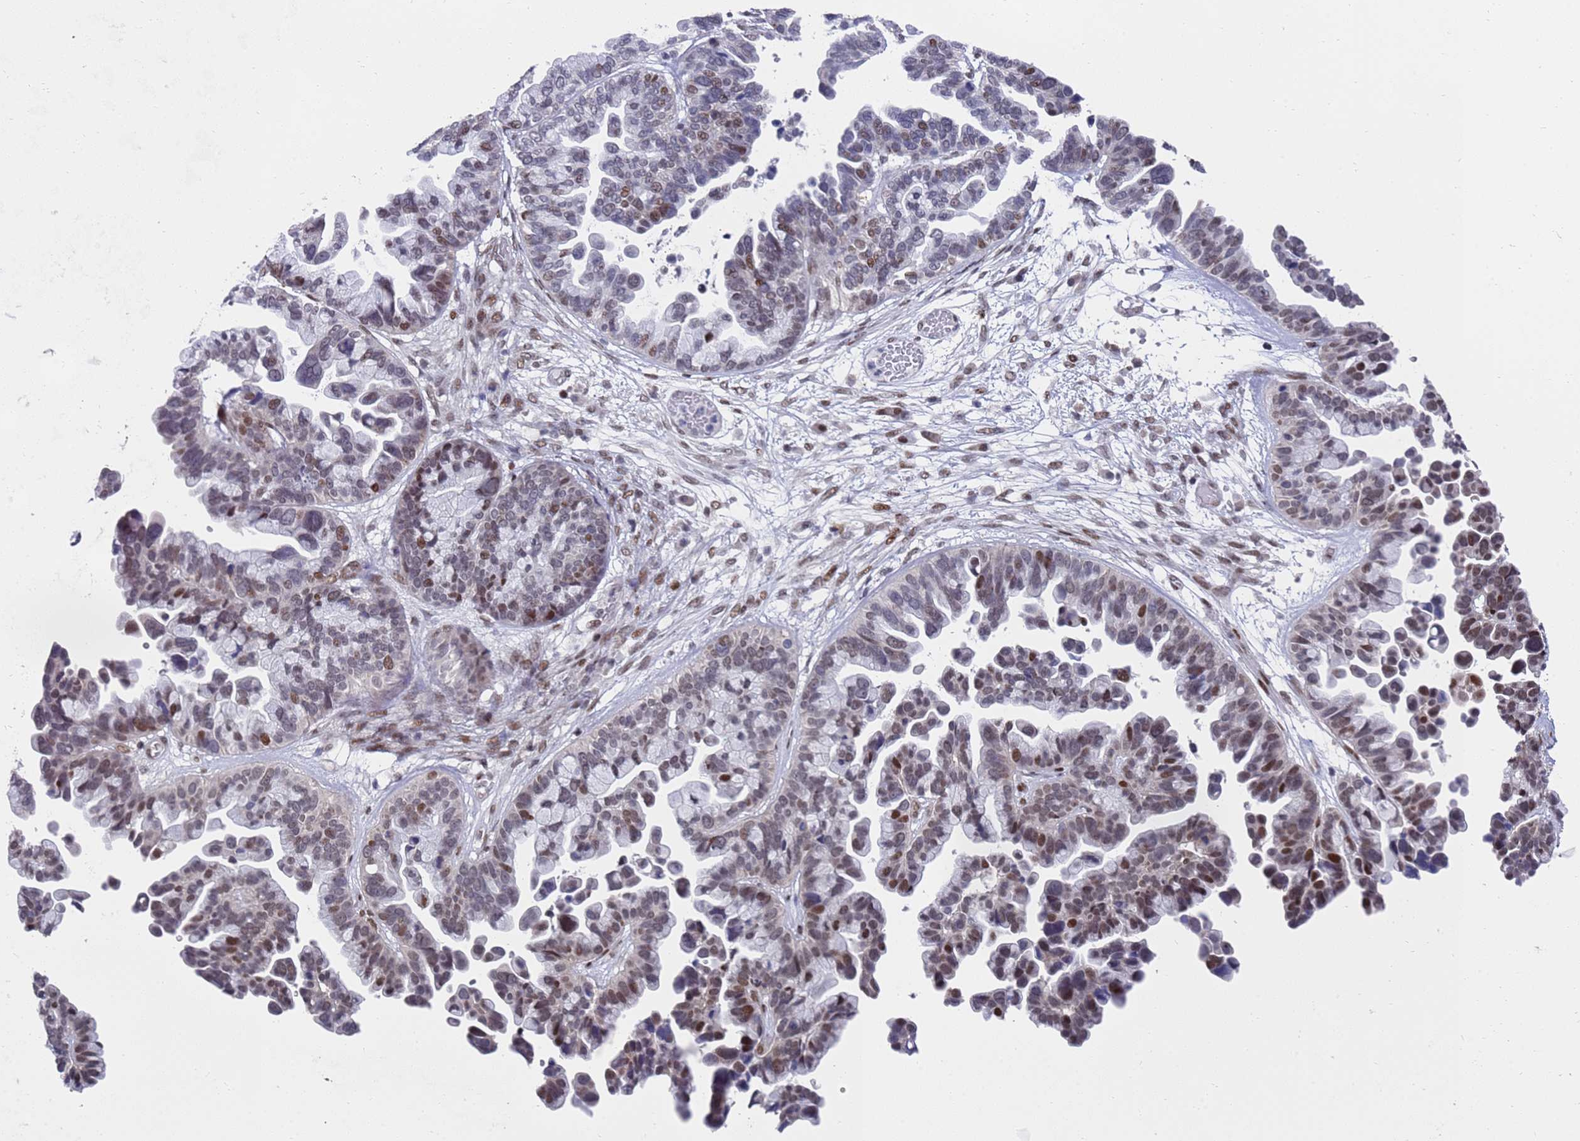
{"staining": {"intensity": "moderate", "quantity": "25%-75%", "location": "nuclear"}, "tissue": "ovarian cancer", "cell_type": "Tumor cells", "image_type": "cancer", "snomed": [{"axis": "morphology", "description": "Cystadenocarcinoma, serous, NOS"}, {"axis": "topography", "description": "Ovary"}], "caption": "An image showing moderate nuclear positivity in approximately 25%-75% of tumor cells in ovarian cancer (serous cystadenocarcinoma), as visualized by brown immunohistochemical staining.", "gene": "COPS6", "patient": {"sex": "female", "age": 56}}